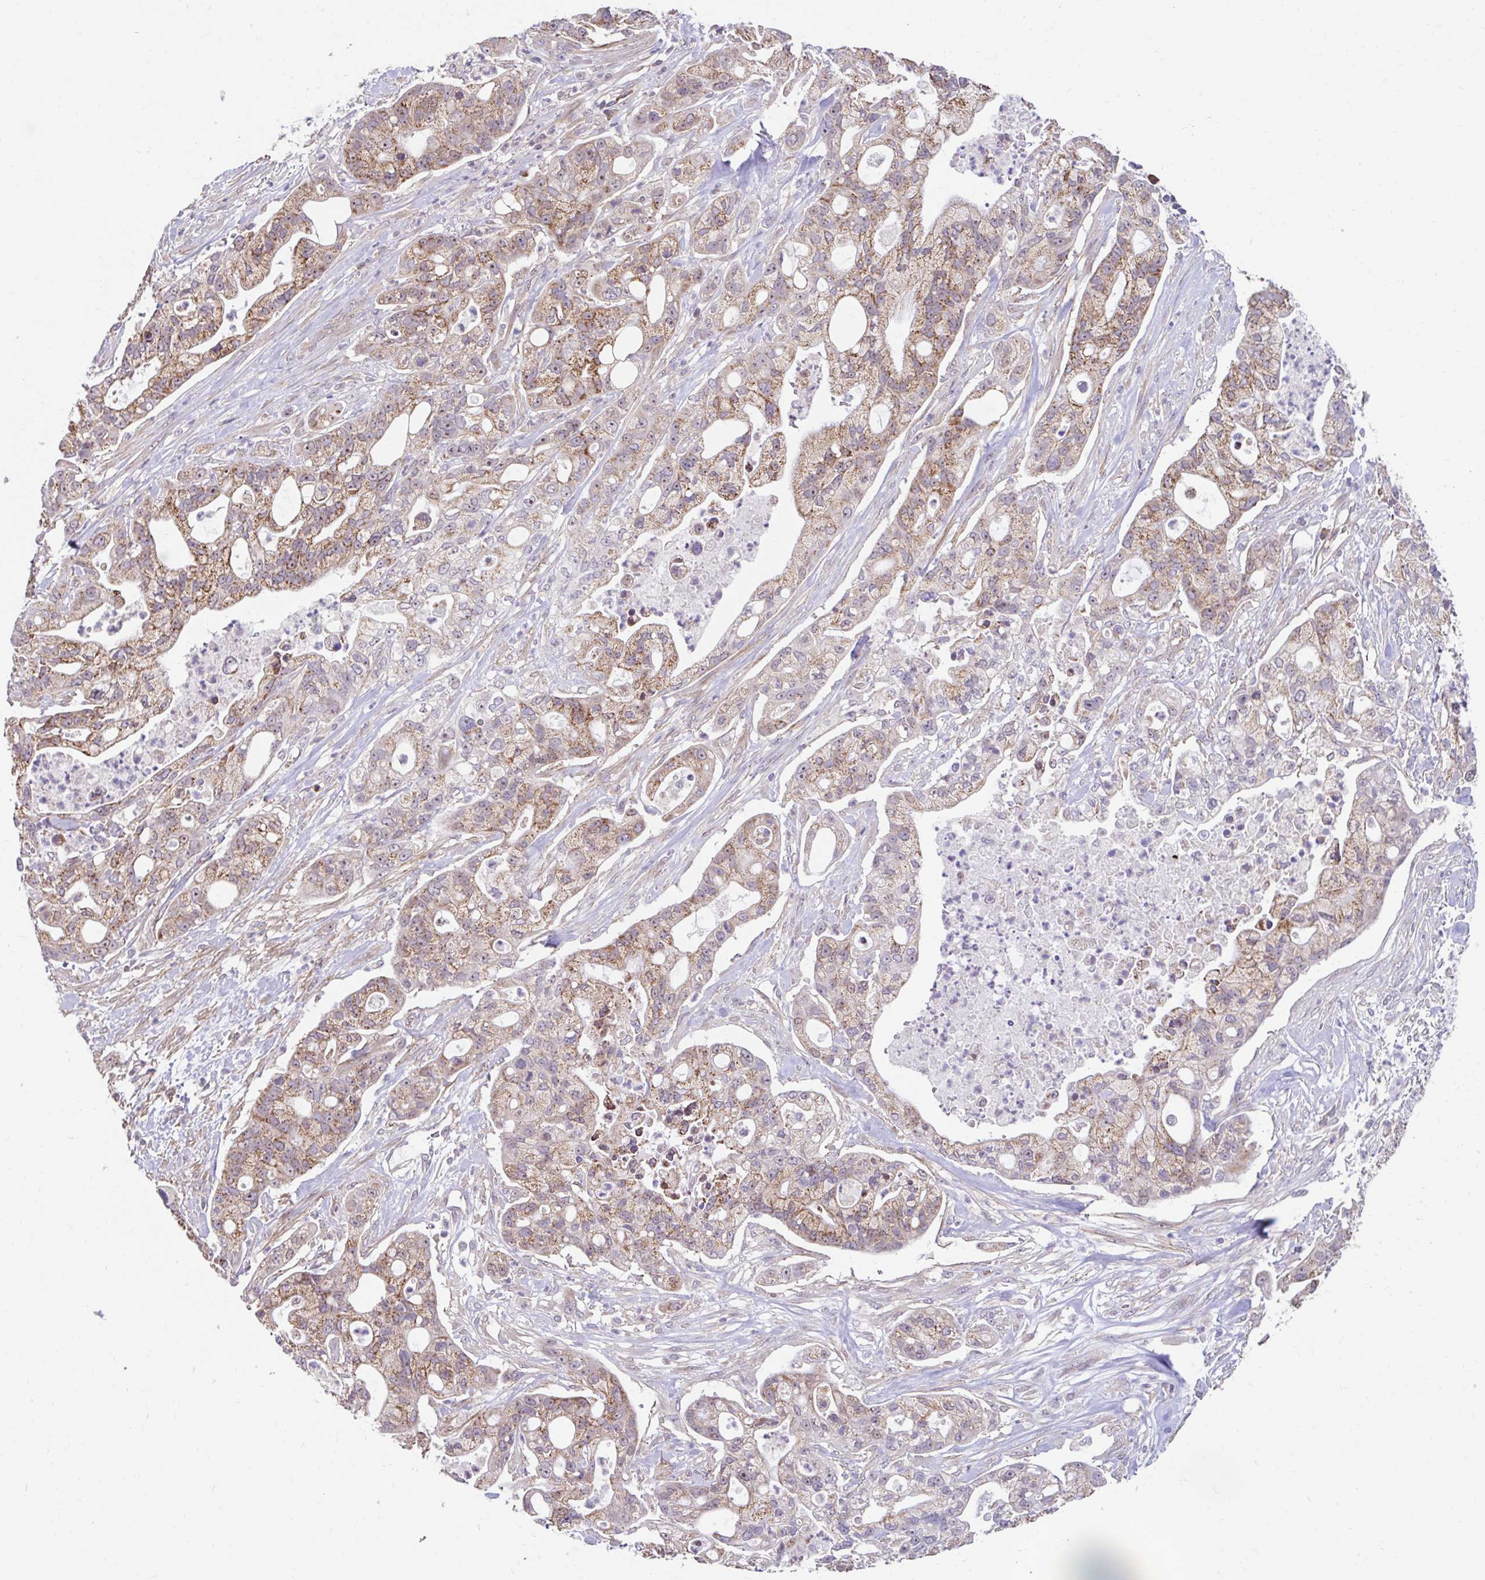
{"staining": {"intensity": "moderate", "quantity": ">75%", "location": "cytoplasmic/membranous"}, "tissue": "pancreatic cancer", "cell_type": "Tumor cells", "image_type": "cancer", "snomed": [{"axis": "morphology", "description": "Adenocarcinoma, NOS"}, {"axis": "topography", "description": "Pancreas"}], "caption": "A brown stain highlights moderate cytoplasmic/membranous positivity of a protein in pancreatic cancer tumor cells.", "gene": "NT5C1B", "patient": {"sex": "female", "age": 69}}